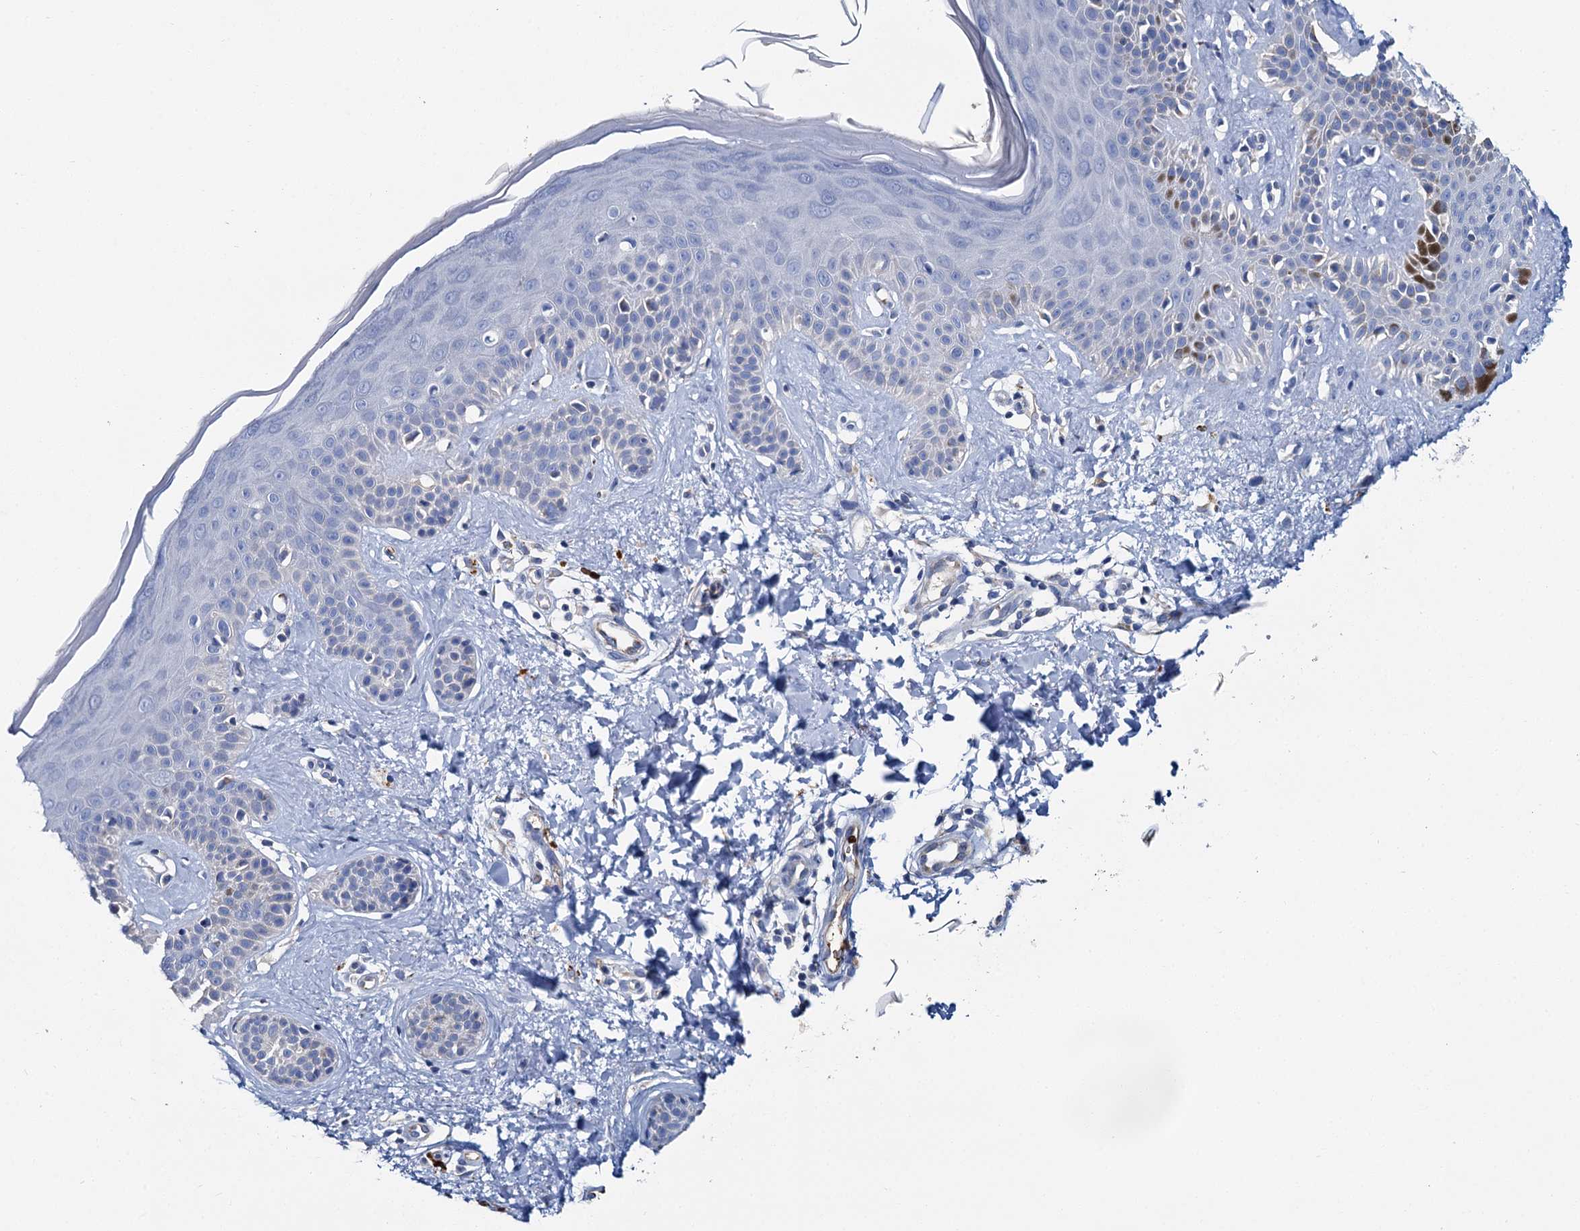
{"staining": {"intensity": "negative", "quantity": "none", "location": "none"}, "tissue": "skin", "cell_type": "Fibroblasts", "image_type": "normal", "snomed": [{"axis": "morphology", "description": "Normal tissue, NOS"}, {"axis": "topography", "description": "Skin"}], "caption": "The photomicrograph shows no staining of fibroblasts in benign skin. (DAB (3,3'-diaminobenzidine) immunohistochemistry with hematoxylin counter stain).", "gene": "ATG2A", "patient": {"sex": "female", "age": 58}}